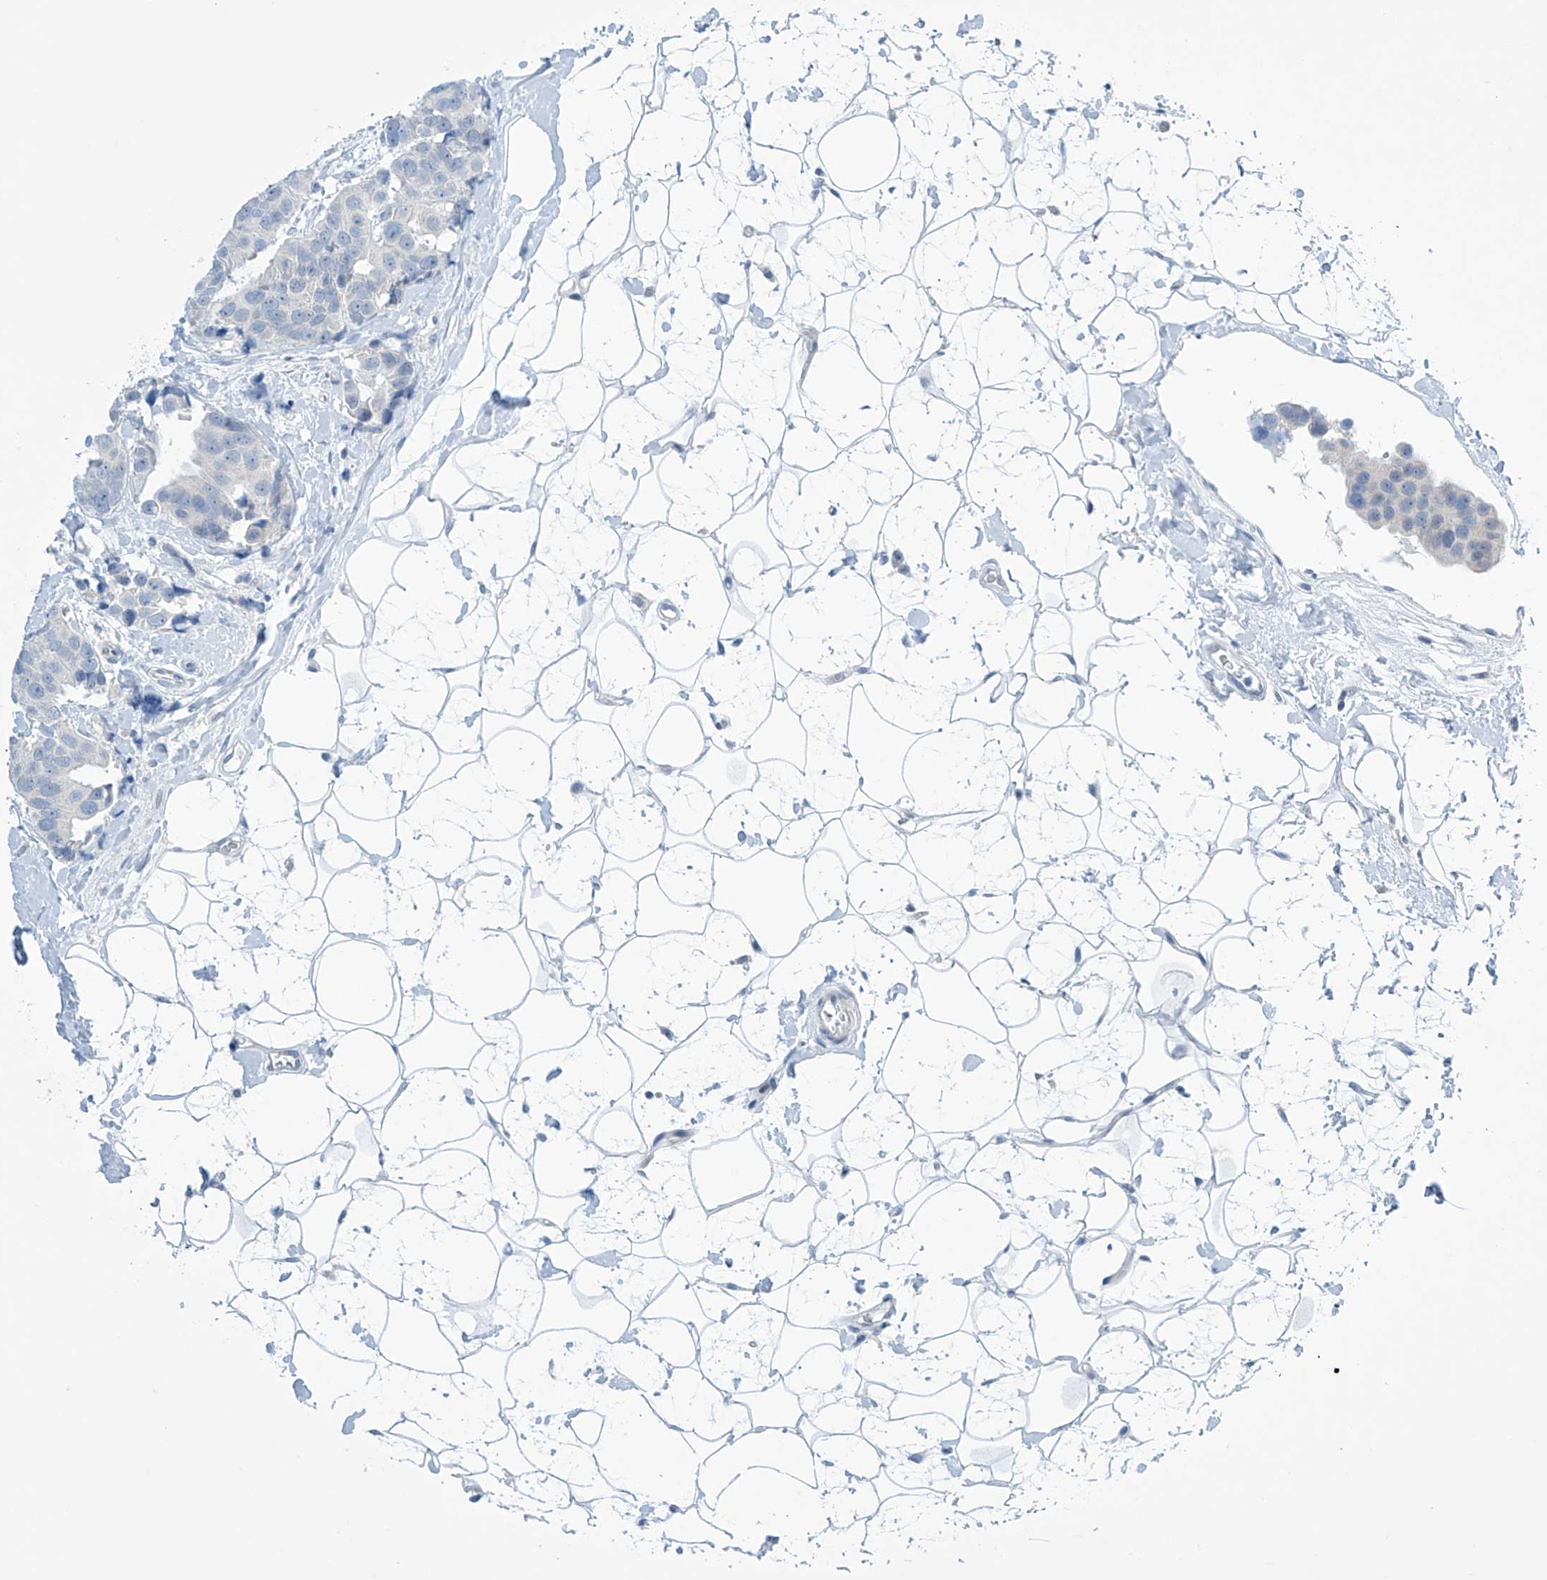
{"staining": {"intensity": "negative", "quantity": "none", "location": "none"}, "tissue": "breast cancer", "cell_type": "Tumor cells", "image_type": "cancer", "snomed": [{"axis": "morphology", "description": "Normal tissue, NOS"}, {"axis": "morphology", "description": "Duct carcinoma"}, {"axis": "topography", "description": "Breast"}], "caption": "This histopathology image is of infiltrating ductal carcinoma (breast) stained with immunohistochemistry (IHC) to label a protein in brown with the nuclei are counter-stained blue. There is no positivity in tumor cells.", "gene": "SLC35A5", "patient": {"sex": "female", "age": 39}}